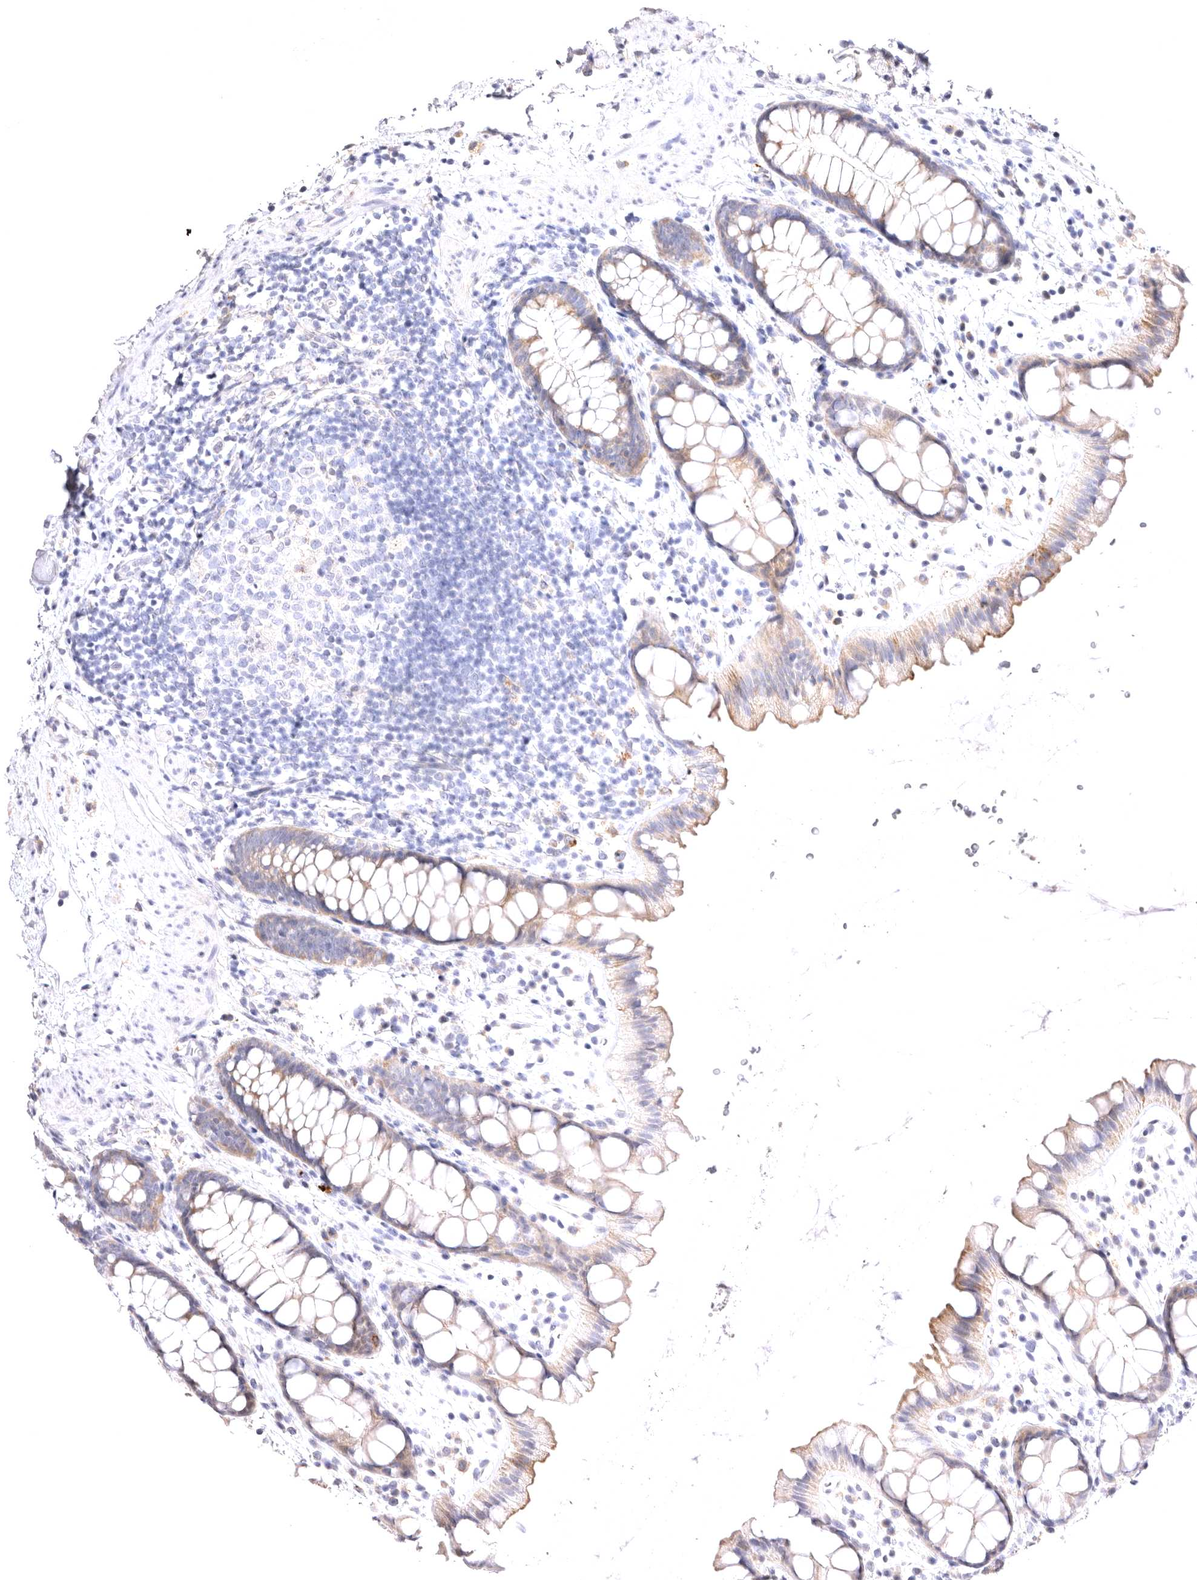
{"staining": {"intensity": "moderate", "quantity": ">75%", "location": "cytoplasmic/membranous"}, "tissue": "rectum", "cell_type": "Glandular cells", "image_type": "normal", "snomed": [{"axis": "morphology", "description": "Normal tissue, NOS"}, {"axis": "topography", "description": "Rectum"}], "caption": "A high-resolution histopathology image shows IHC staining of normal rectum, which demonstrates moderate cytoplasmic/membranous expression in about >75% of glandular cells.", "gene": "VPS45", "patient": {"sex": "female", "age": 65}}